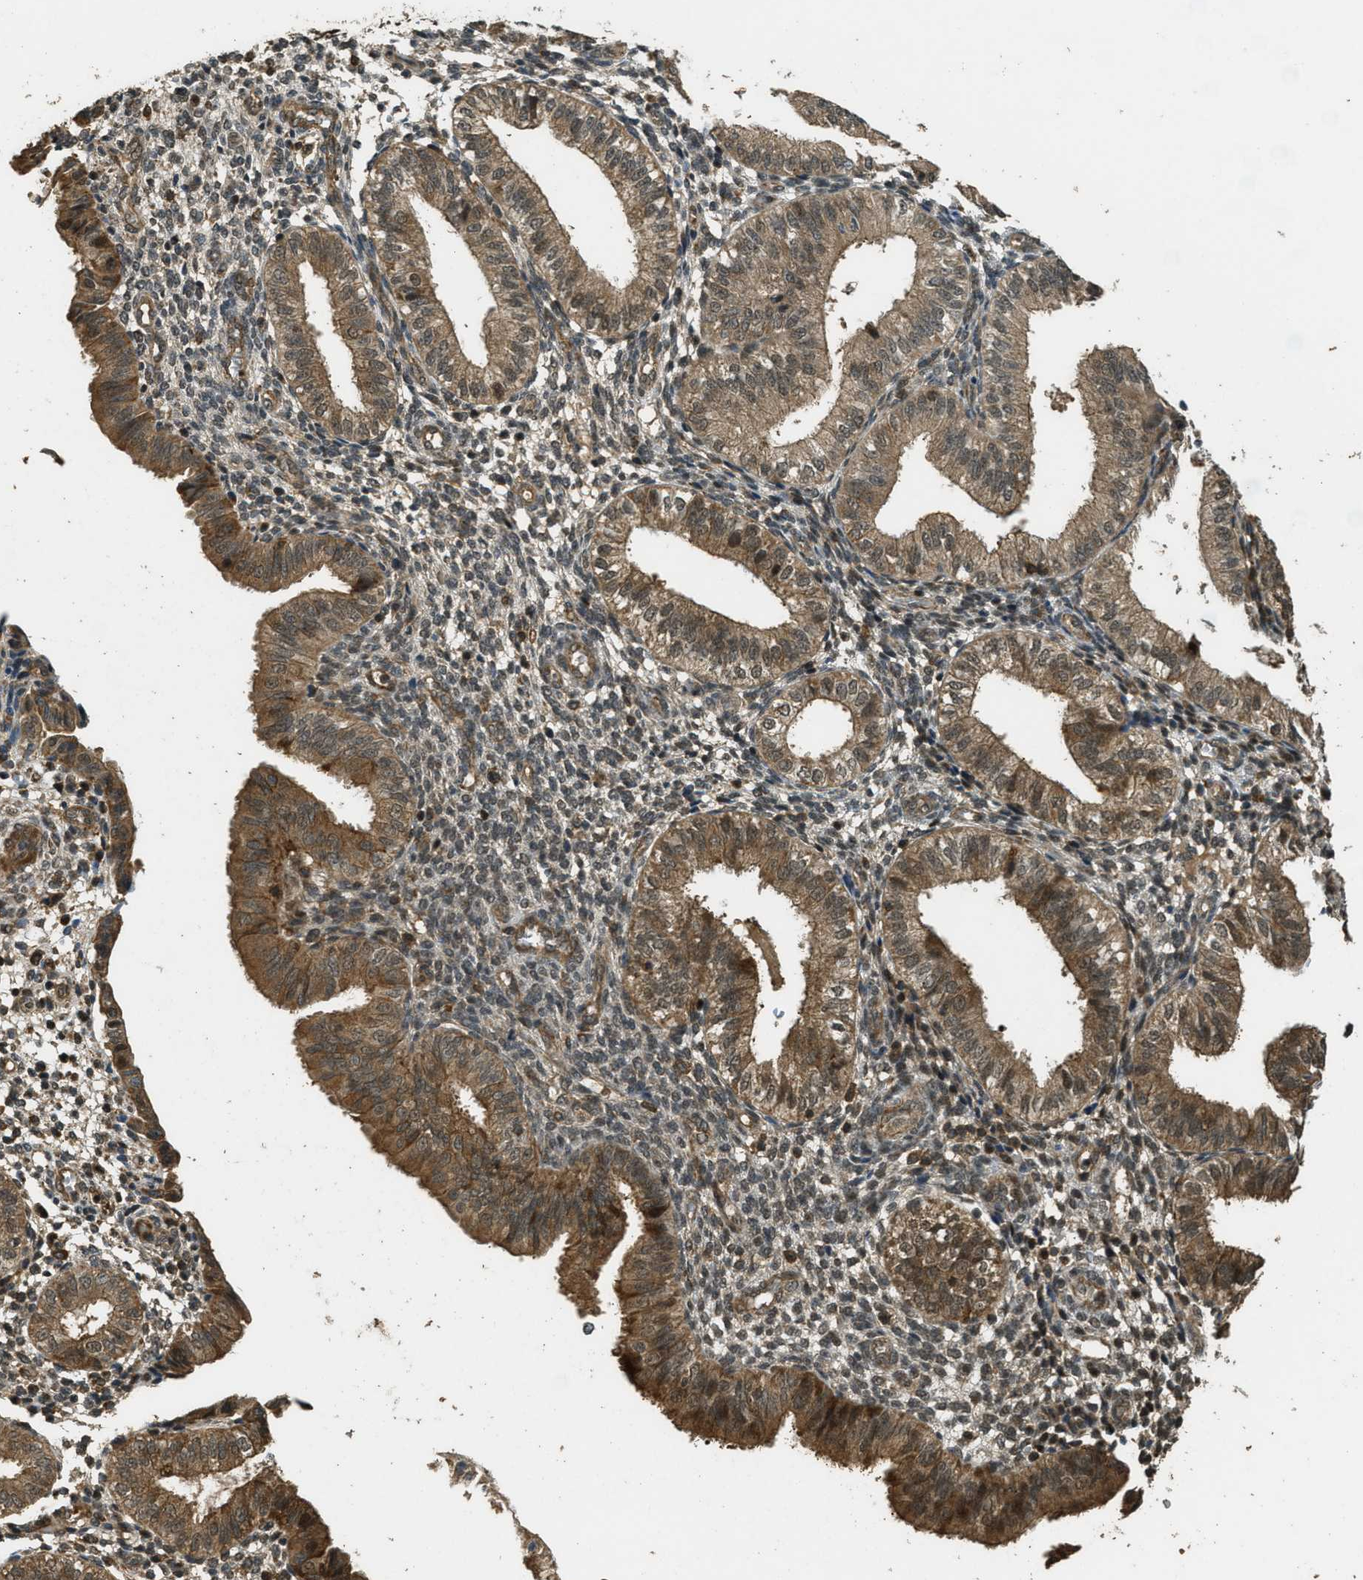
{"staining": {"intensity": "moderate", "quantity": ">75%", "location": "cytoplasmic/membranous"}, "tissue": "endometrium", "cell_type": "Cells in endometrial stroma", "image_type": "normal", "snomed": [{"axis": "morphology", "description": "Normal tissue, NOS"}, {"axis": "topography", "description": "Endometrium"}], "caption": "The immunohistochemical stain shows moderate cytoplasmic/membranous expression in cells in endometrial stroma of benign endometrium. (Stains: DAB (3,3'-diaminobenzidine) in brown, nuclei in blue, Microscopy: brightfield microscopy at high magnification).", "gene": "PPP6R3", "patient": {"sex": "female", "age": 39}}